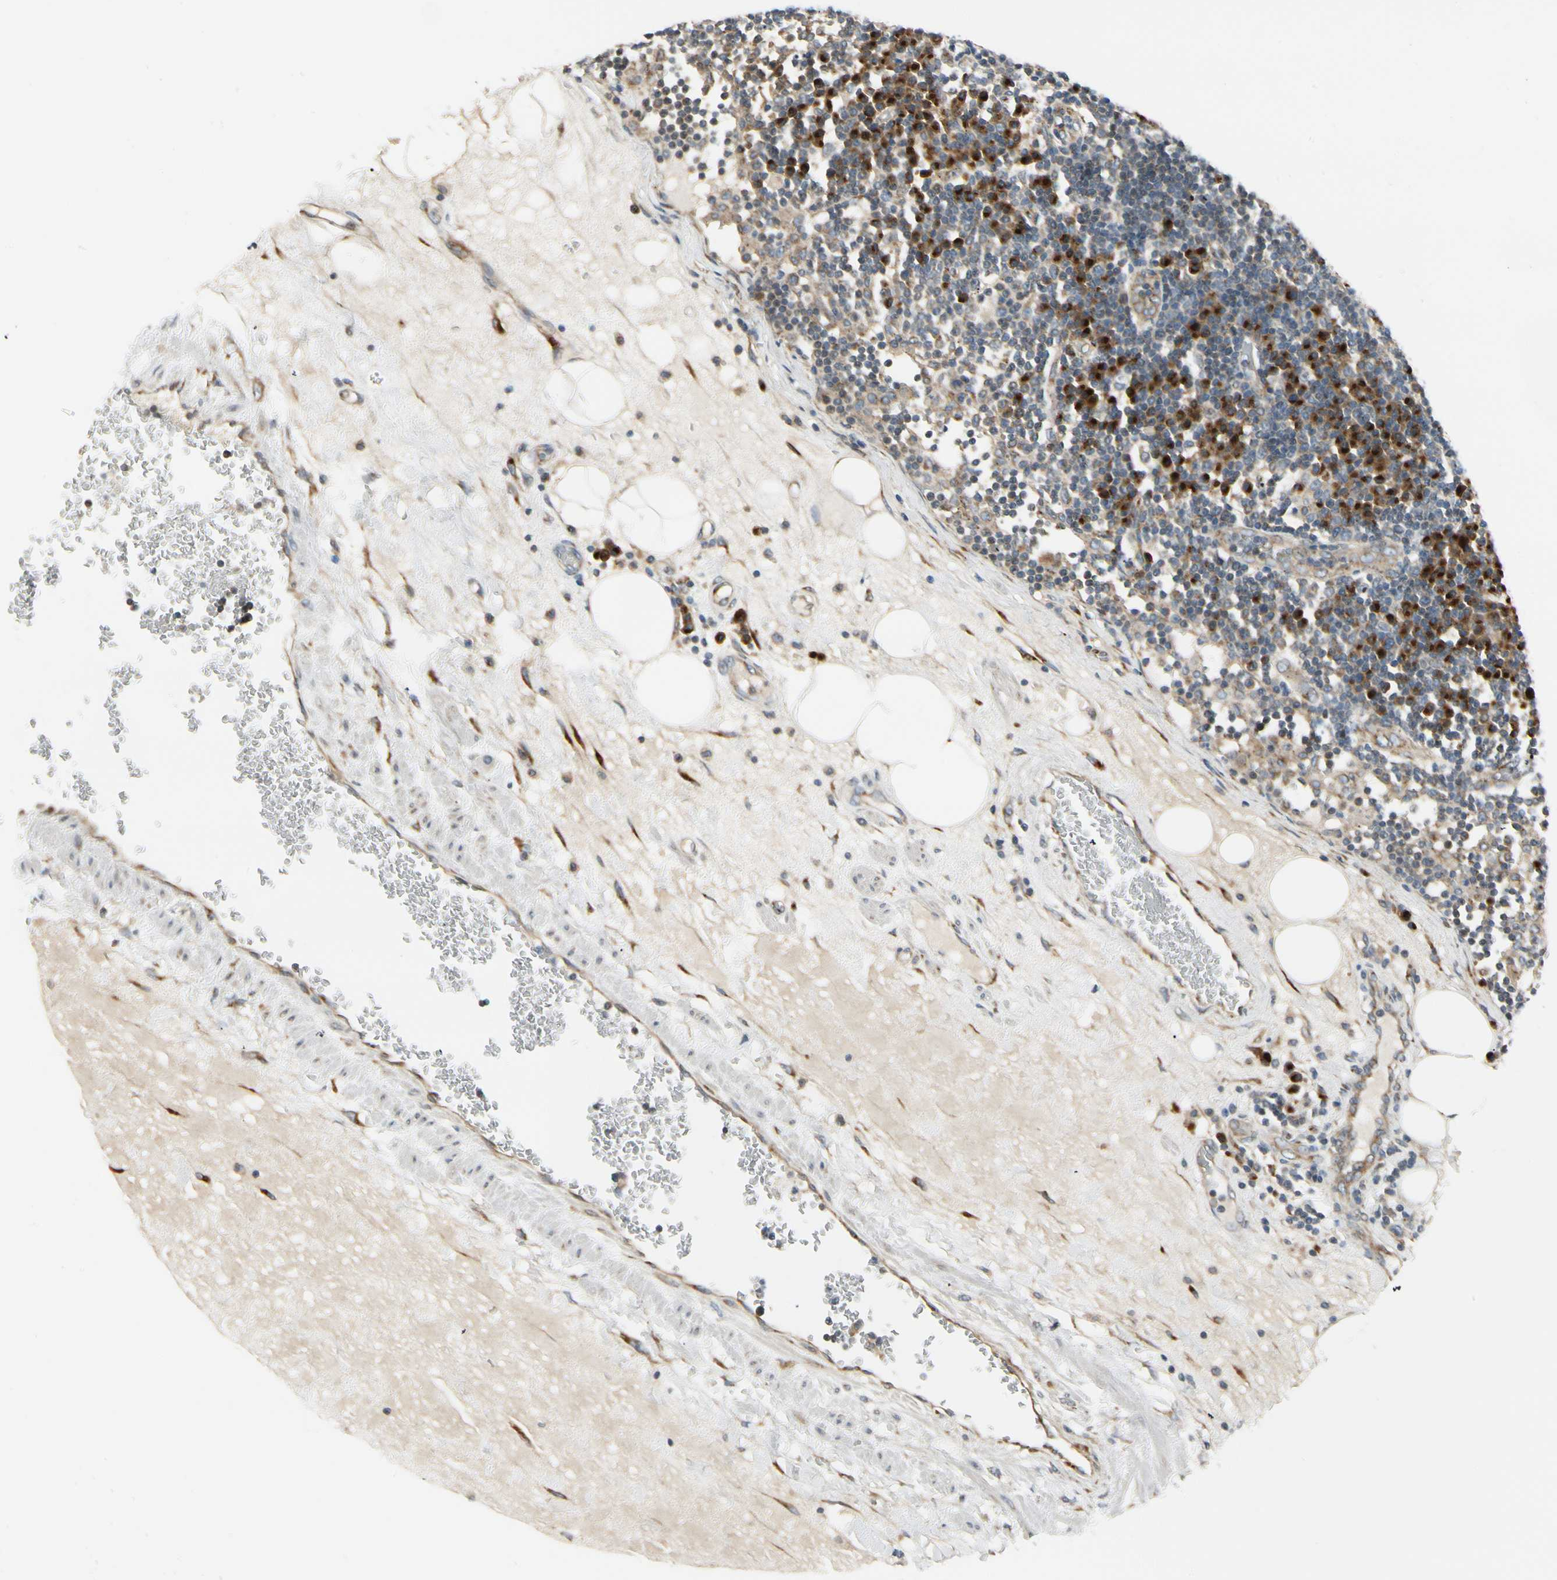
{"staining": {"intensity": "weak", "quantity": ">75%", "location": "cytoplasmic/membranous"}, "tissue": "lymph node", "cell_type": "Germinal center cells", "image_type": "normal", "snomed": [{"axis": "morphology", "description": "Normal tissue, NOS"}, {"axis": "morphology", "description": "Squamous cell carcinoma, metastatic, NOS"}, {"axis": "topography", "description": "Lymph node"}], "caption": "About >75% of germinal center cells in unremarkable lymph node display weak cytoplasmic/membranous protein expression as visualized by brown immunohistochemical staining.", "gene": "MANSC1", "patient": {"sex": "female", "age": 53}}